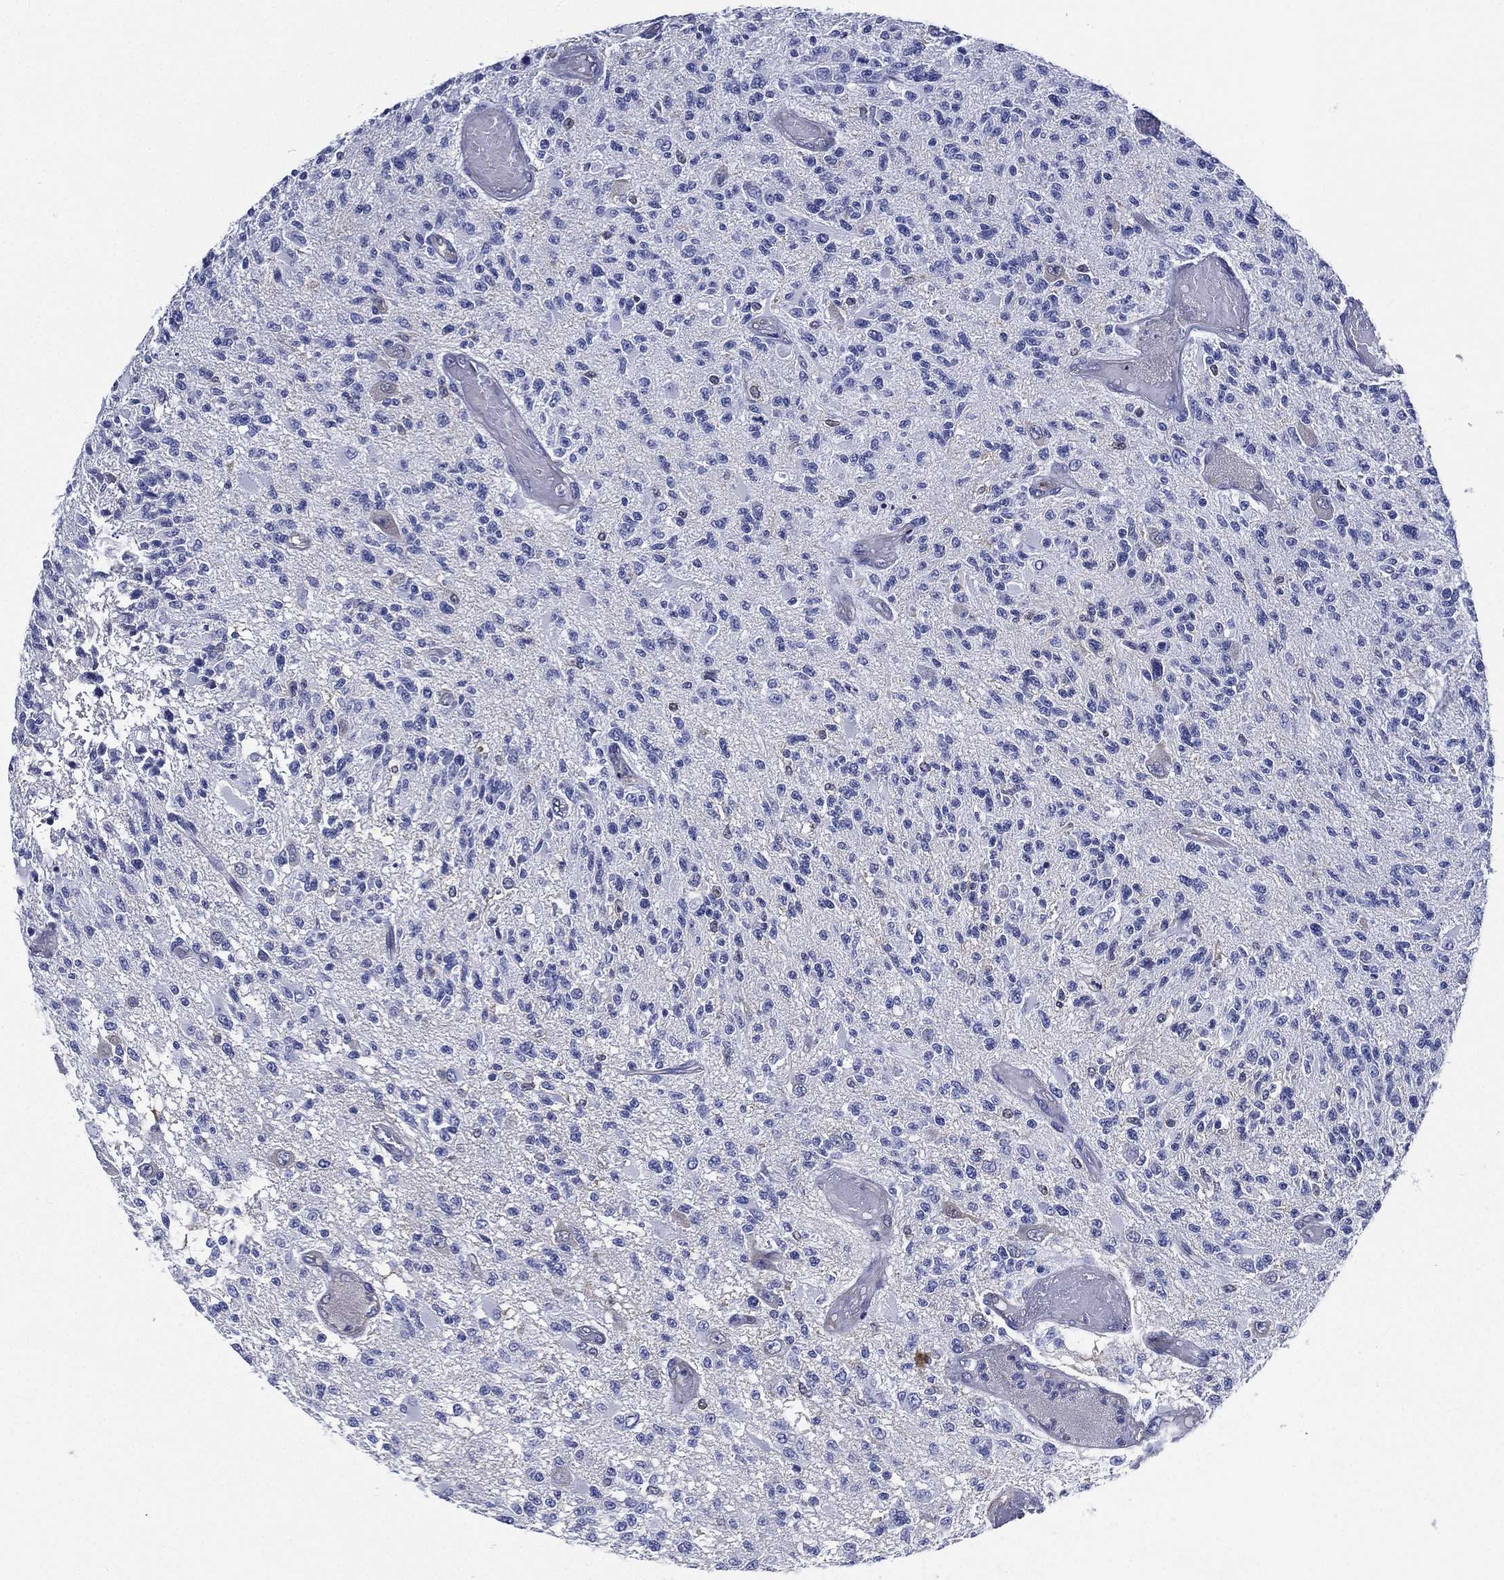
{"staining": {"intensity": "negative", "quantity": "none", "location": "none"}, "tissue": "glioma", "cell_type": "Tumor cells", "image_type": "cancer", "snomed": [{"axis": "morphology", "description": "Glioma, malignant, High grade"}, {"axis": "topography", "description": "Brain"}], "caption": "A micrograph of glioma stained for a protein reveals no brown staining in tumor cells.", "gene": "NEDD9", "patient": {"sex": "female", "age": 63}}